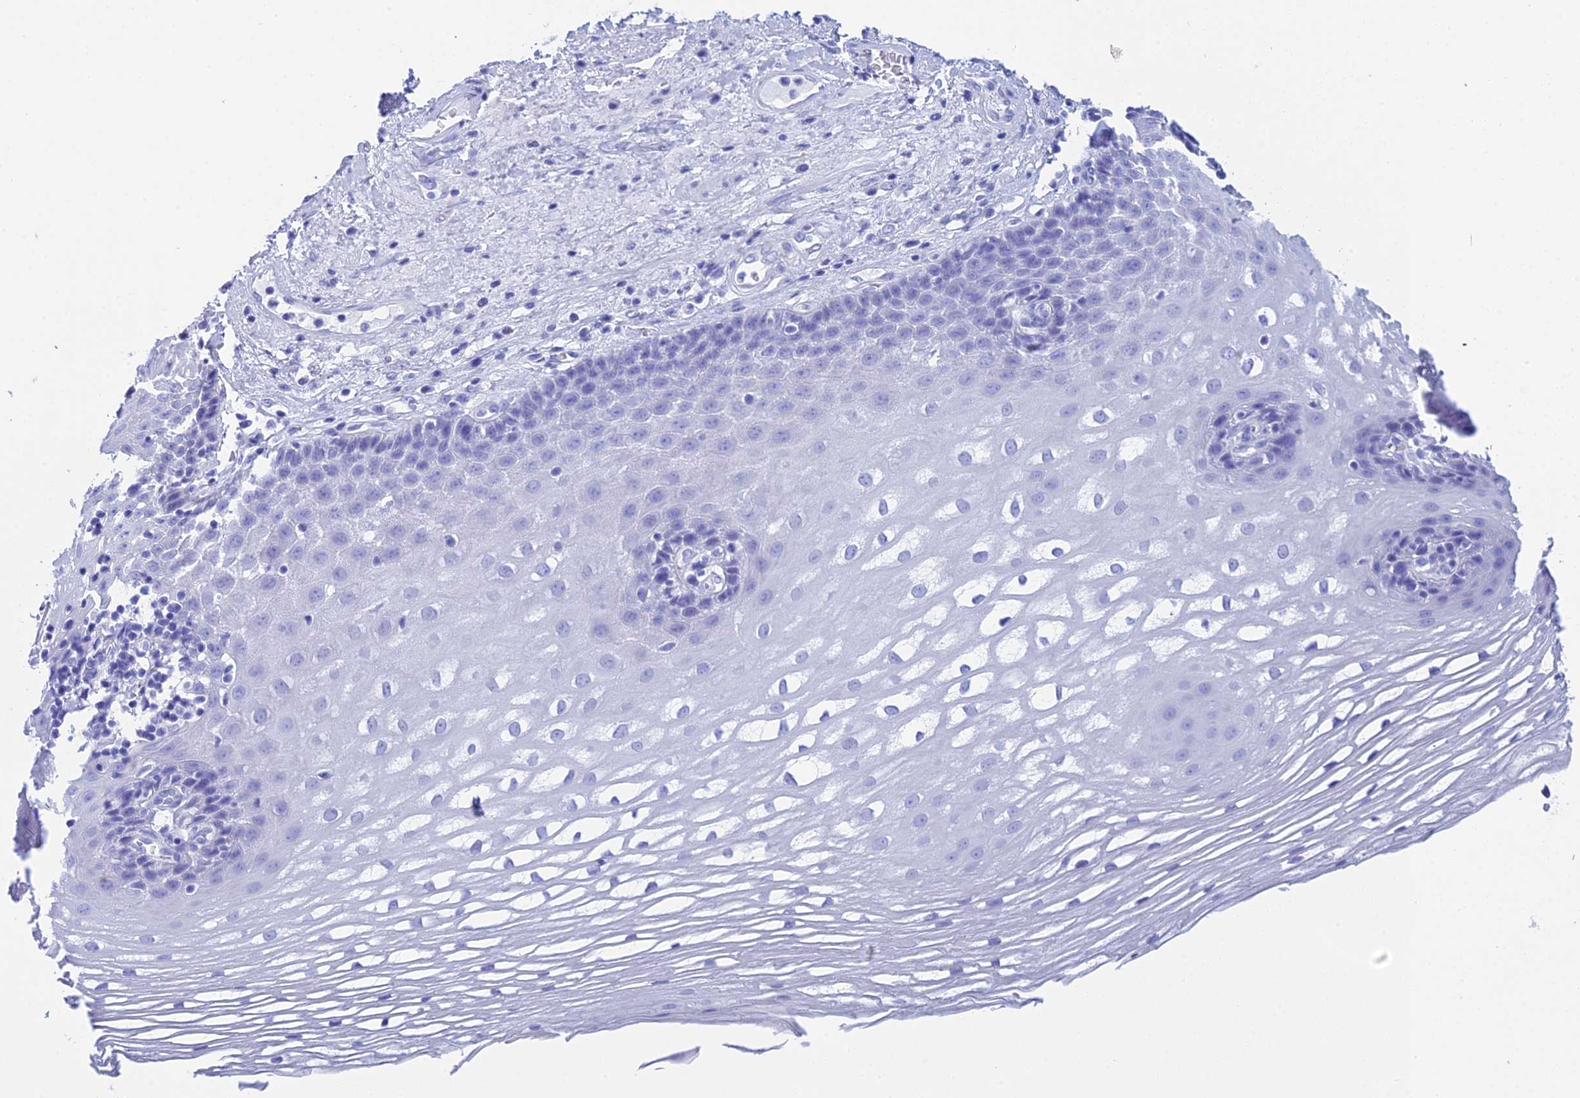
{"staining": {"intensity": "negative", "quantity": "none", "location": "none"}, "tissue": "esophagus", "cell_type": "Squamous epithelial cells", "image_type": "normal", "snomed": [{"axis": "morphology", "description": "Normal tissue, NOS"}, {"axis": "topography", "description": "Esophagus"}], "caption": "Immunohistochemistry photomicrograph of normal esophagus stained for a protein (brown), which displays no staining in squamous epithelial cells.", "gene": "TEX101", "patient": {"sex": "male", "age": 62}}